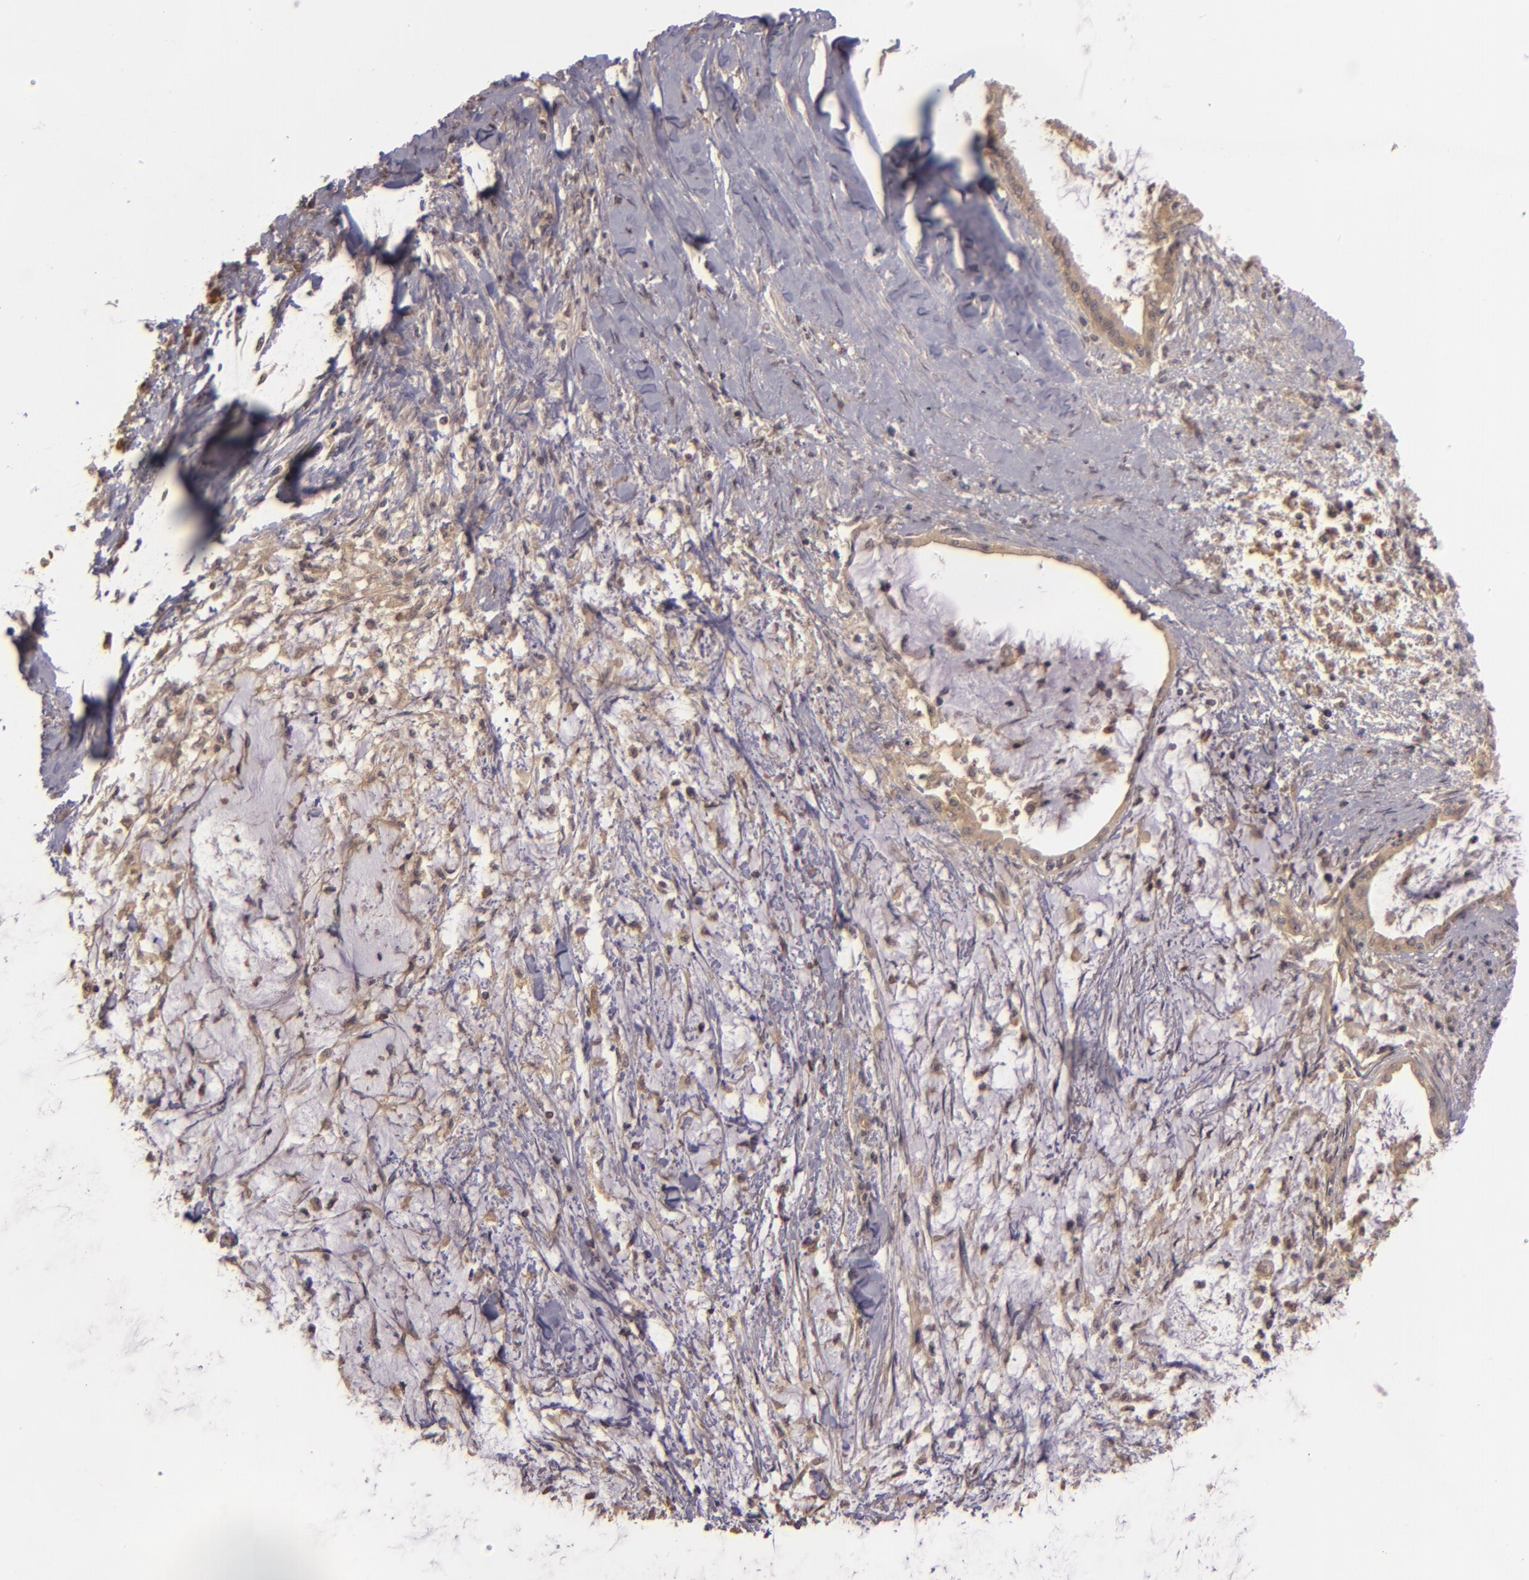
{"staining": {"intensity": "weak", "quantity": ">75%", "location": "cytoplasmic/membranous"}, "tissue": "pancreatic cancer", "cell_type": "Tumor cells", "image_type": "cancer", "snomed": [{"axis": "morphology", "description": "Adenocarcinoma, NOS"}, {"axis": "topography", "description": "Pancreas"}], "caption": "Pancreatic cancer stained with a brown dye exhibits weak cytoplasmic/membranous positive expression in about >75% of tumor cells.", "gene": "HRAS", "patient": {"sex": "female", "age": 64}}